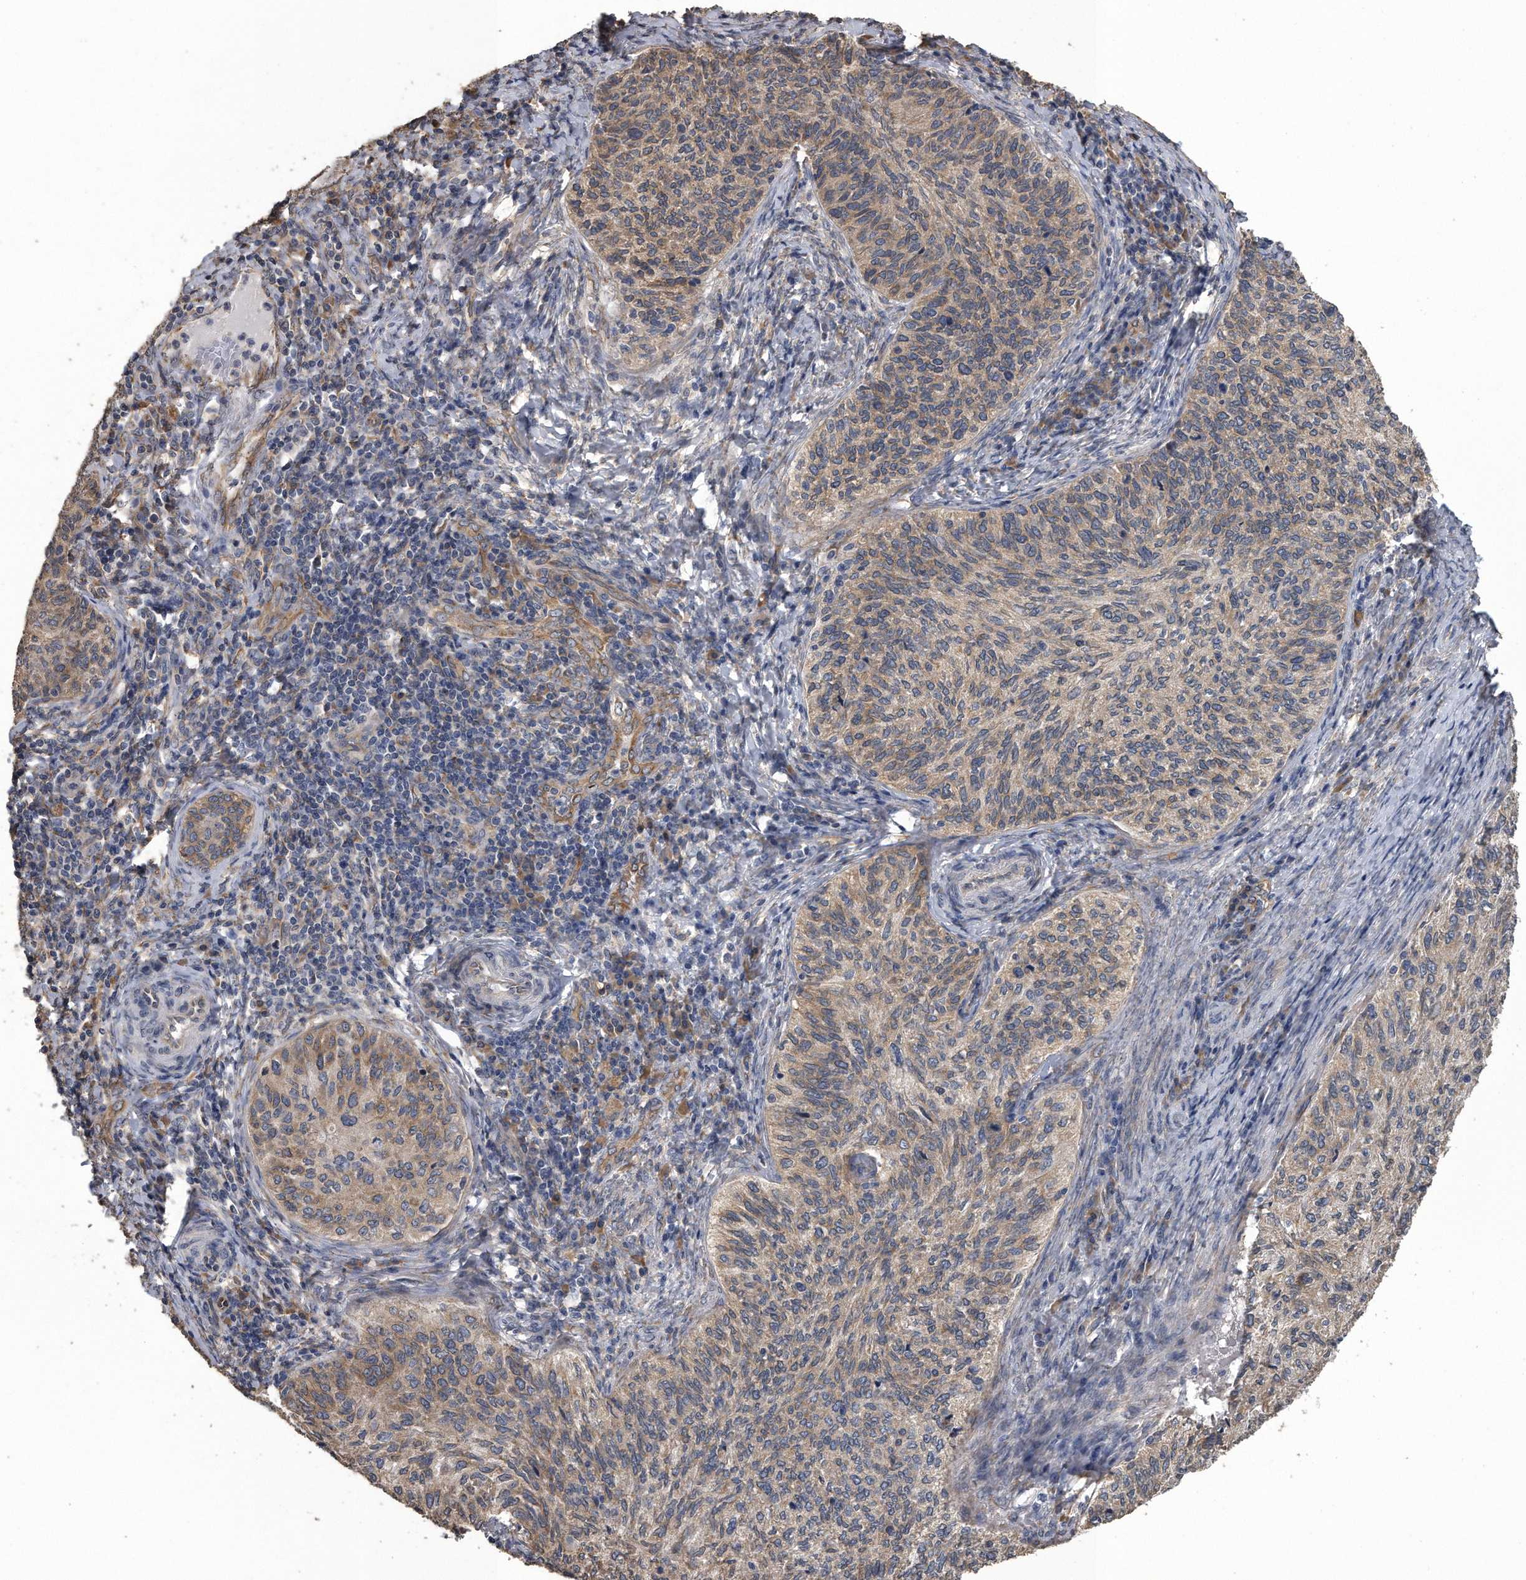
{"staining": {"intensity": "weak", "quantity": ">75%", "location": "cytoplasmic/membranous"}, "tissue": "cervical cancer", "cell_type": "Tumor cells", "image_type": "cancer", "snomed": [{"axis": "morphology", "description": "Squamous cell carcinoma, NOS"}, {"axis": "topography", "description": "Cervix"}], "caption": "The histopathology image reveals a brown stain indicating the presence of a protein in the cytoplasmic/membranous of tumor cells in squamous cell carcinoma (cervical).", "gene": "PCLO", "patient": {"sex": "female", "age": 30}}